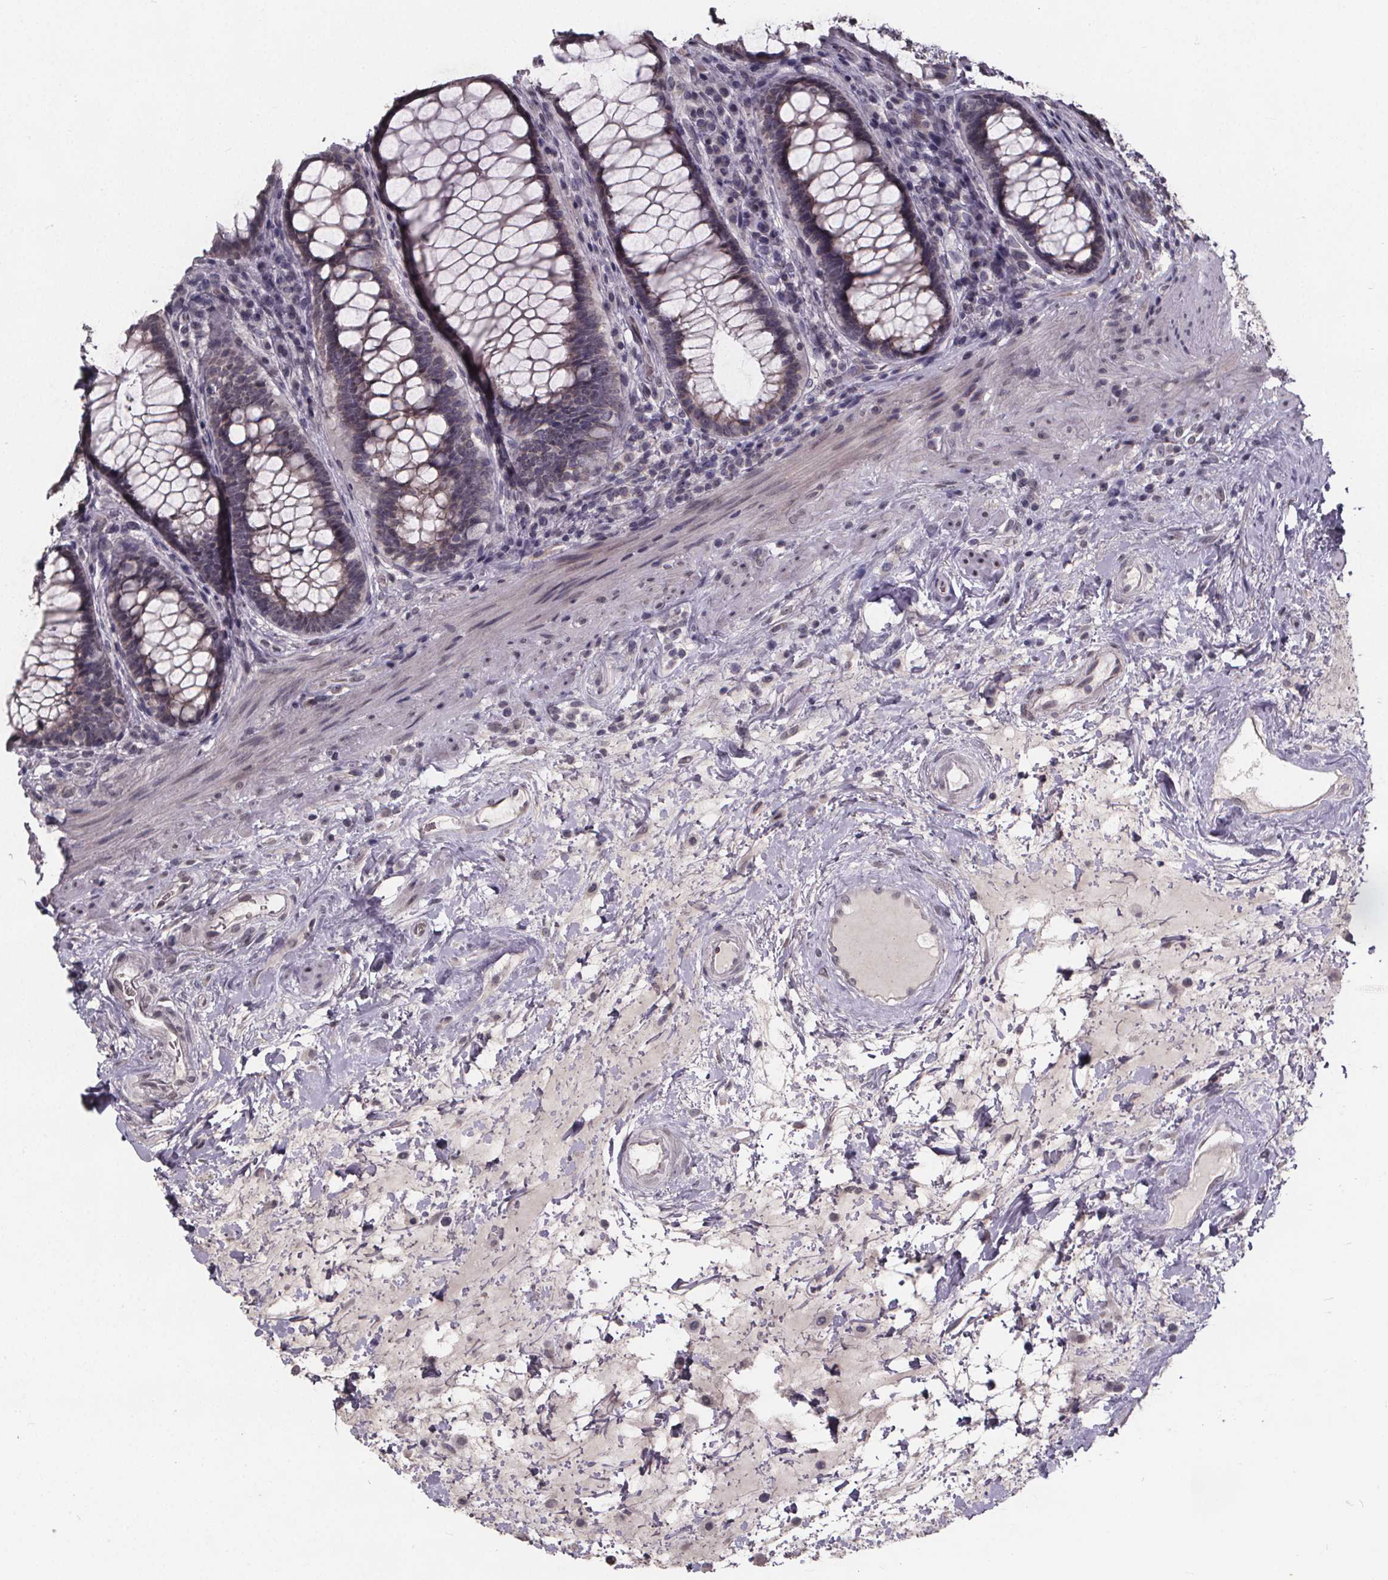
{"staining": {"intensity": "weak", "quantity": "<25%", "location": "cytoplasmic/membranous"}, "tissue": "rectum", "cell_type": "Glandular cells", "image_type": "normal", "snomed": [{"axis": "morphology", "description": "Normal tissue, NOS"}, {"axis": "topography", "description": "Rectum"}], "caption": "There is no significant staining in glandular cells of rectum. (Brightfield microscopy of DAB immunohistochemistry at high magnification).", "gene": "FAM181B", "patient": {"sex": "male", "age": 72}}